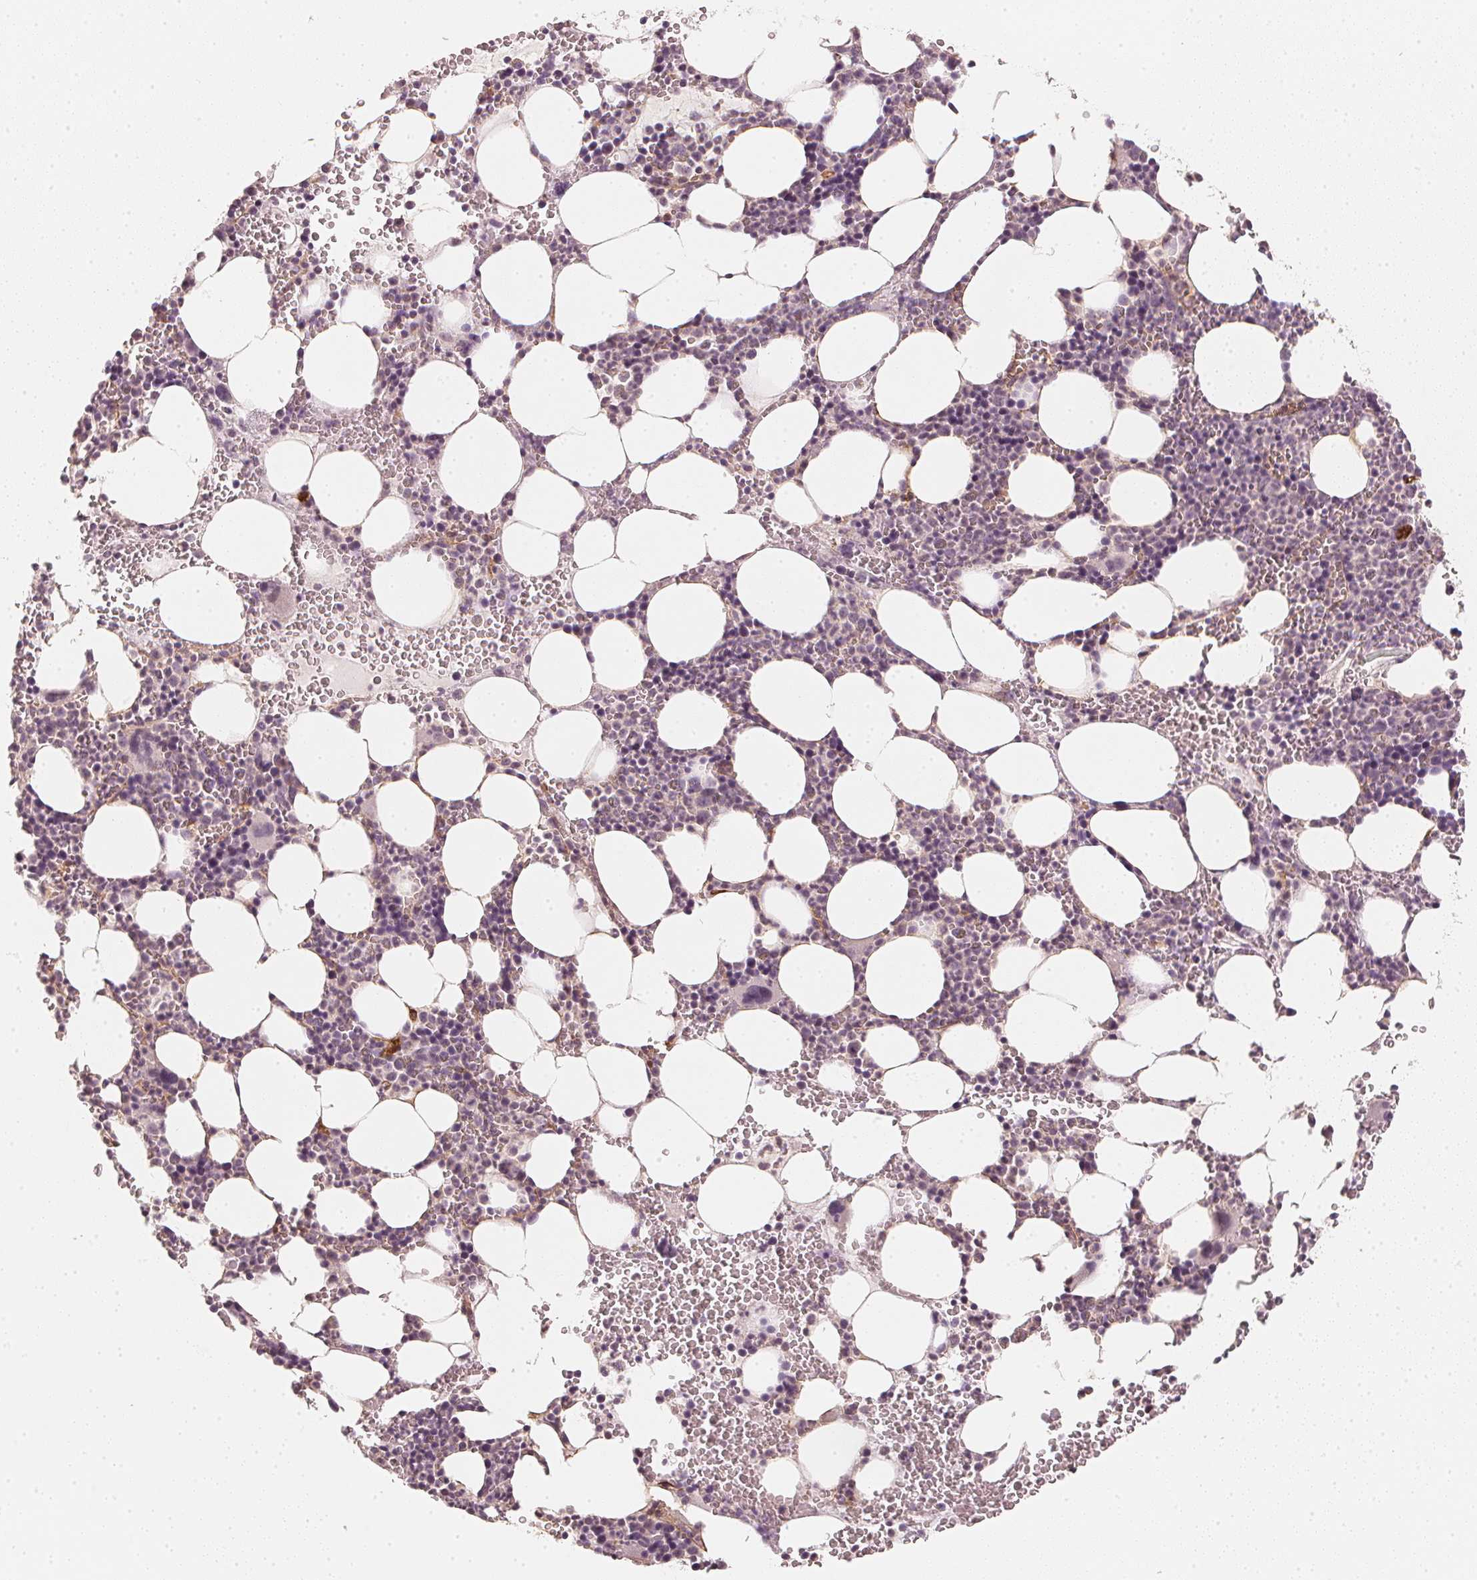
{"staining": {"intensity": "negative", "quantity": "none", "location": "none"}, "tissue": "bone marrow", "cell_type": "Hematopoietic cells", "image_type": "normal", "snomed": [{"axis": "morphology", "description": "Normal tissue, NOS"}, {"axis": "topography", "description": "Bone marrow"}], "caption": "Immunohistochemistry (IHC) image of normal human bone marrow stained for a protein (brown), which displays no staining in hematopoietic cells.", "gene": "CIB1", "patient": {"sex": "male", "age": 82}}